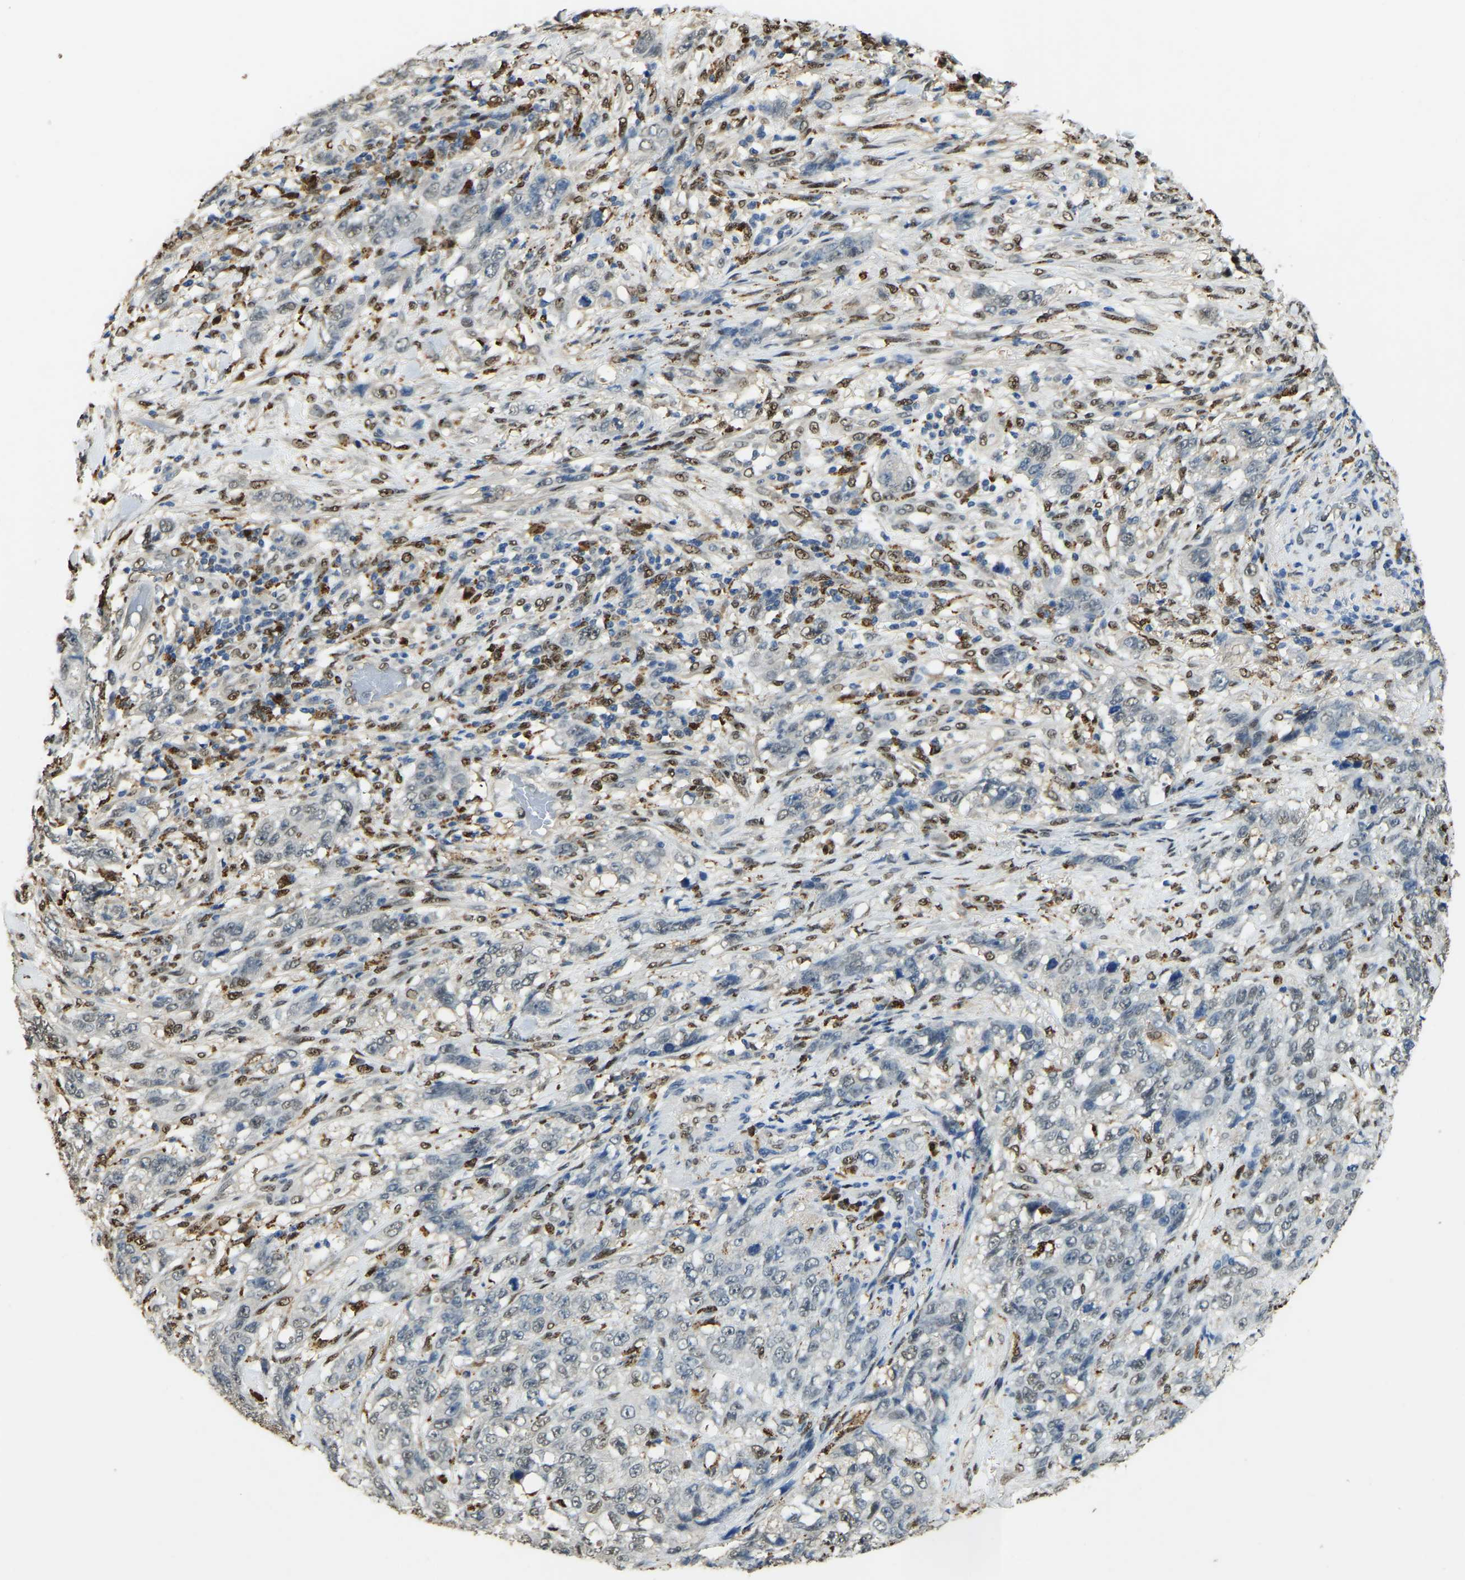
{"staining": {"intensity": "moderate", "quantity": "25%-75%", "location": "nuclear"}, "tissue": "stomach cancer", "cell_type": "Tumor cells", "image_type": "cancer", "snomed": [{"axis": "morphology", "description": "Adenocarcinoma, NOS"}, {"axis": "topography", "description": "Stomach"}], "caption": "The image shows immunohistochemical staining of stomach cancer. There is moderate nuclear staining is identified in approximately 25%-75% of tumor cells. The protein of interest is stained brown, and the nuclei are stained in blue (DAB IHC with brightfield microscopy, high magnification).", "gene": "NANS", "patient": {"sex": "male", "age": 48}}